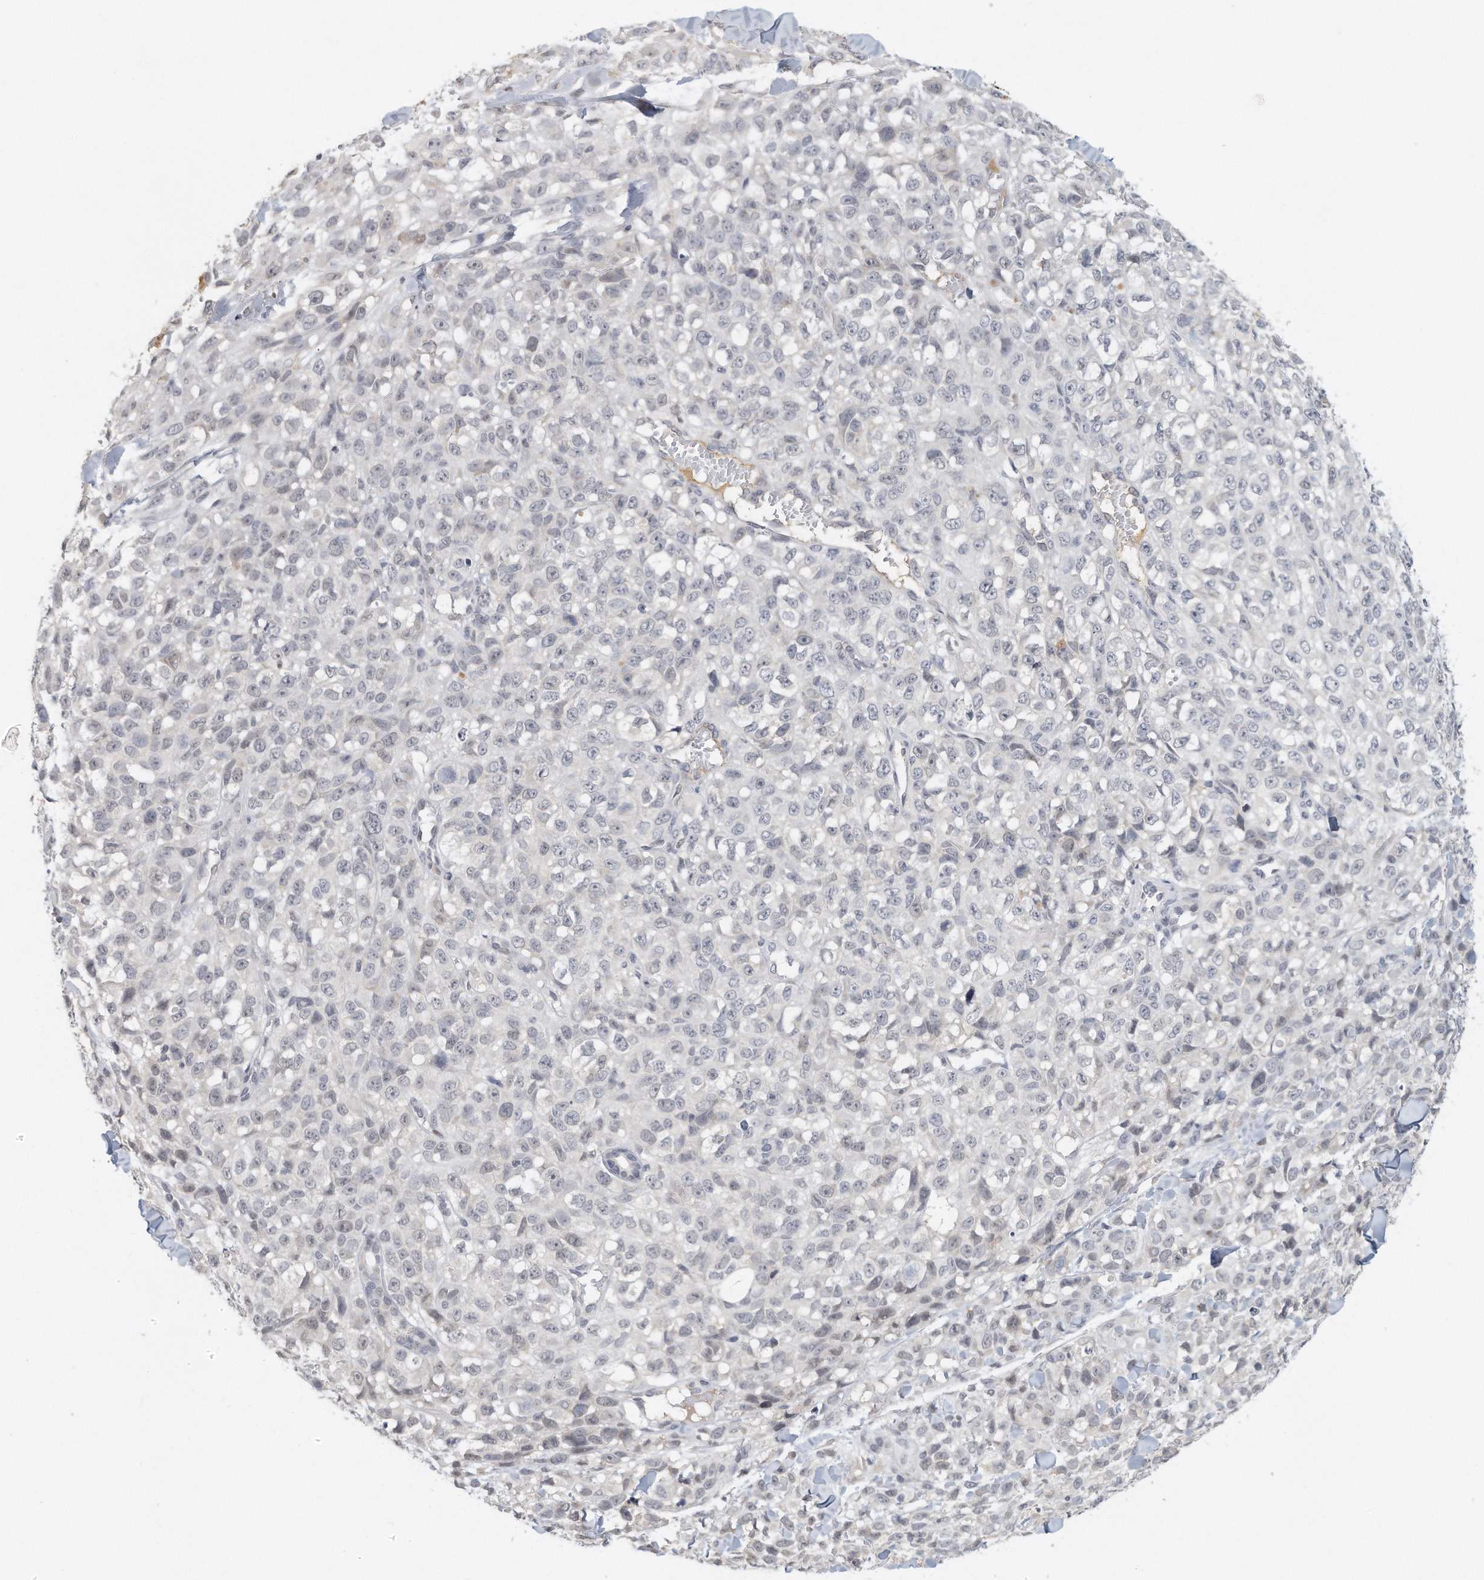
{"staining": {"intensity": "negative", "quantity": "none", "location": "none"}, "tissue": "melanoma", "cell_type": "Tumor cells", "image_type": "cancer", "snomed": [{"axis": "morphology", "description": "Malignant melanoma, Metastatic site"}, {"axis": "topography", "description": "Skin"}], "caption": "Immunohistochemical staining of melanoma shows no significant expression in tumor cells. The staining is performed using DAB brown chromogen with nuclei counter-stained in using hematoxylin.", "gene": "DDX43", "patient": {"sex": "female", "age": 72}}